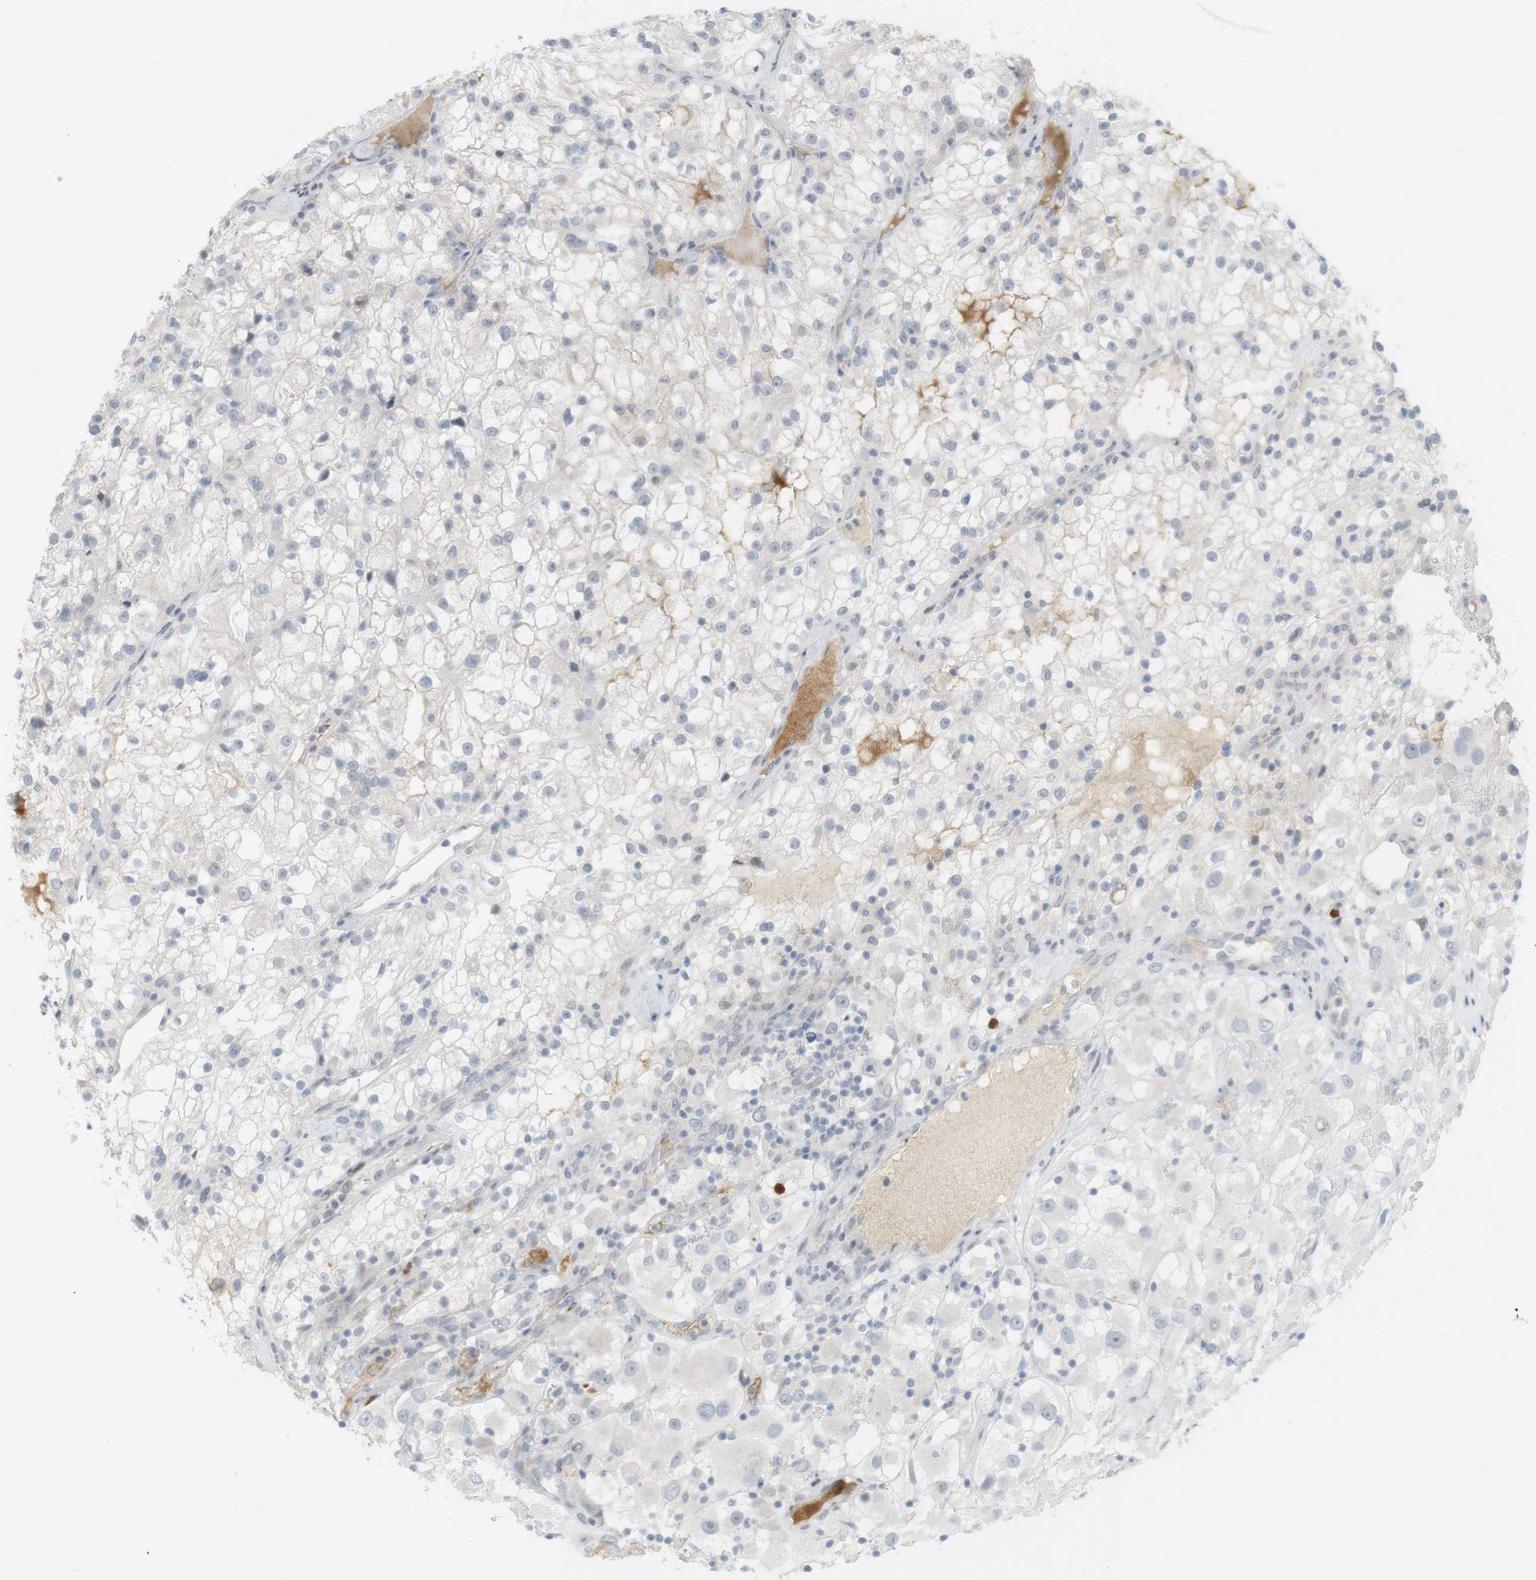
{"staining": {"intensity": "negative", "quantity": "none", "location": "none"}, "tissue": "renal cancer", "cell_type": "Tumor cells", "image_type": "cancer", "snomed": [{"axis": "morphology", "description": "Adenocarcinoma, NOS"}, {"axis": "topography", "description": "Kidney"}], "caption": "The image displays no staining of tumor cells in renal cancer (adenocarcinoma). Brightfield microscopy of IHC stained with DAB (brown) and hematoxylin (blue), captured at high magnification.", "gene": "DMC1", "patient": {"sex": "female", "age": 52}}